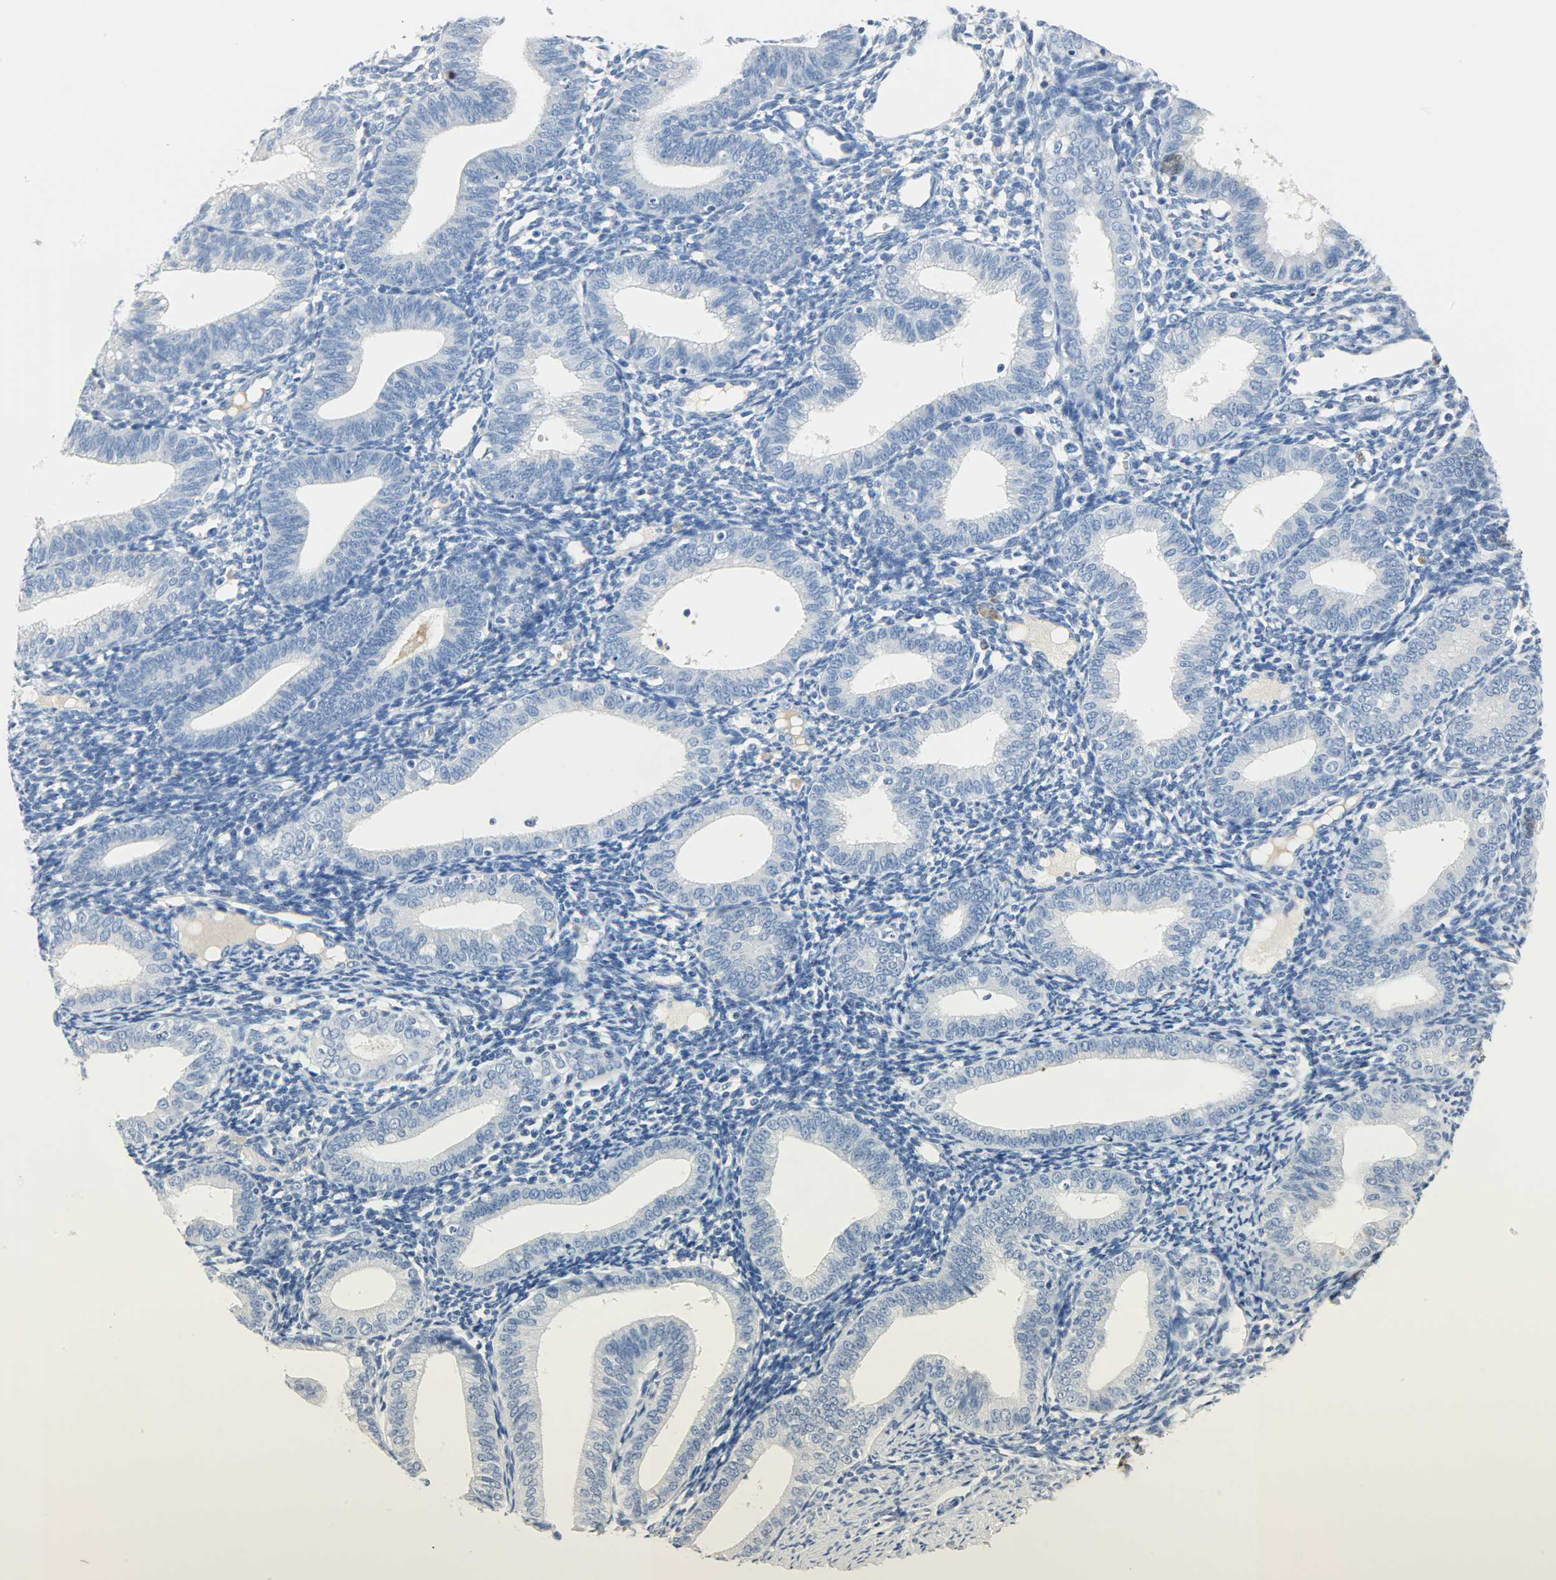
{"staining": {"intensity": "negative", "quantity": "none", "location": "none"}, "tissue": "endometrium", "cell_type": "Cells in endometrial stroma", "image_type": "normal", "snomed": [{"axis": "morphology", "description": "Normal tissue, NOS"}, {"axis": "topography", "description": "Endometrium"}], "caption": "There is no significant positivity in cells in endometrial stroma of endometrium. (DAB (3,3'-diaminobenzidine) IHC with hematoxylin counter stain).", "gene": "CRP", "patient": {"sex": "female", "age": 61}}